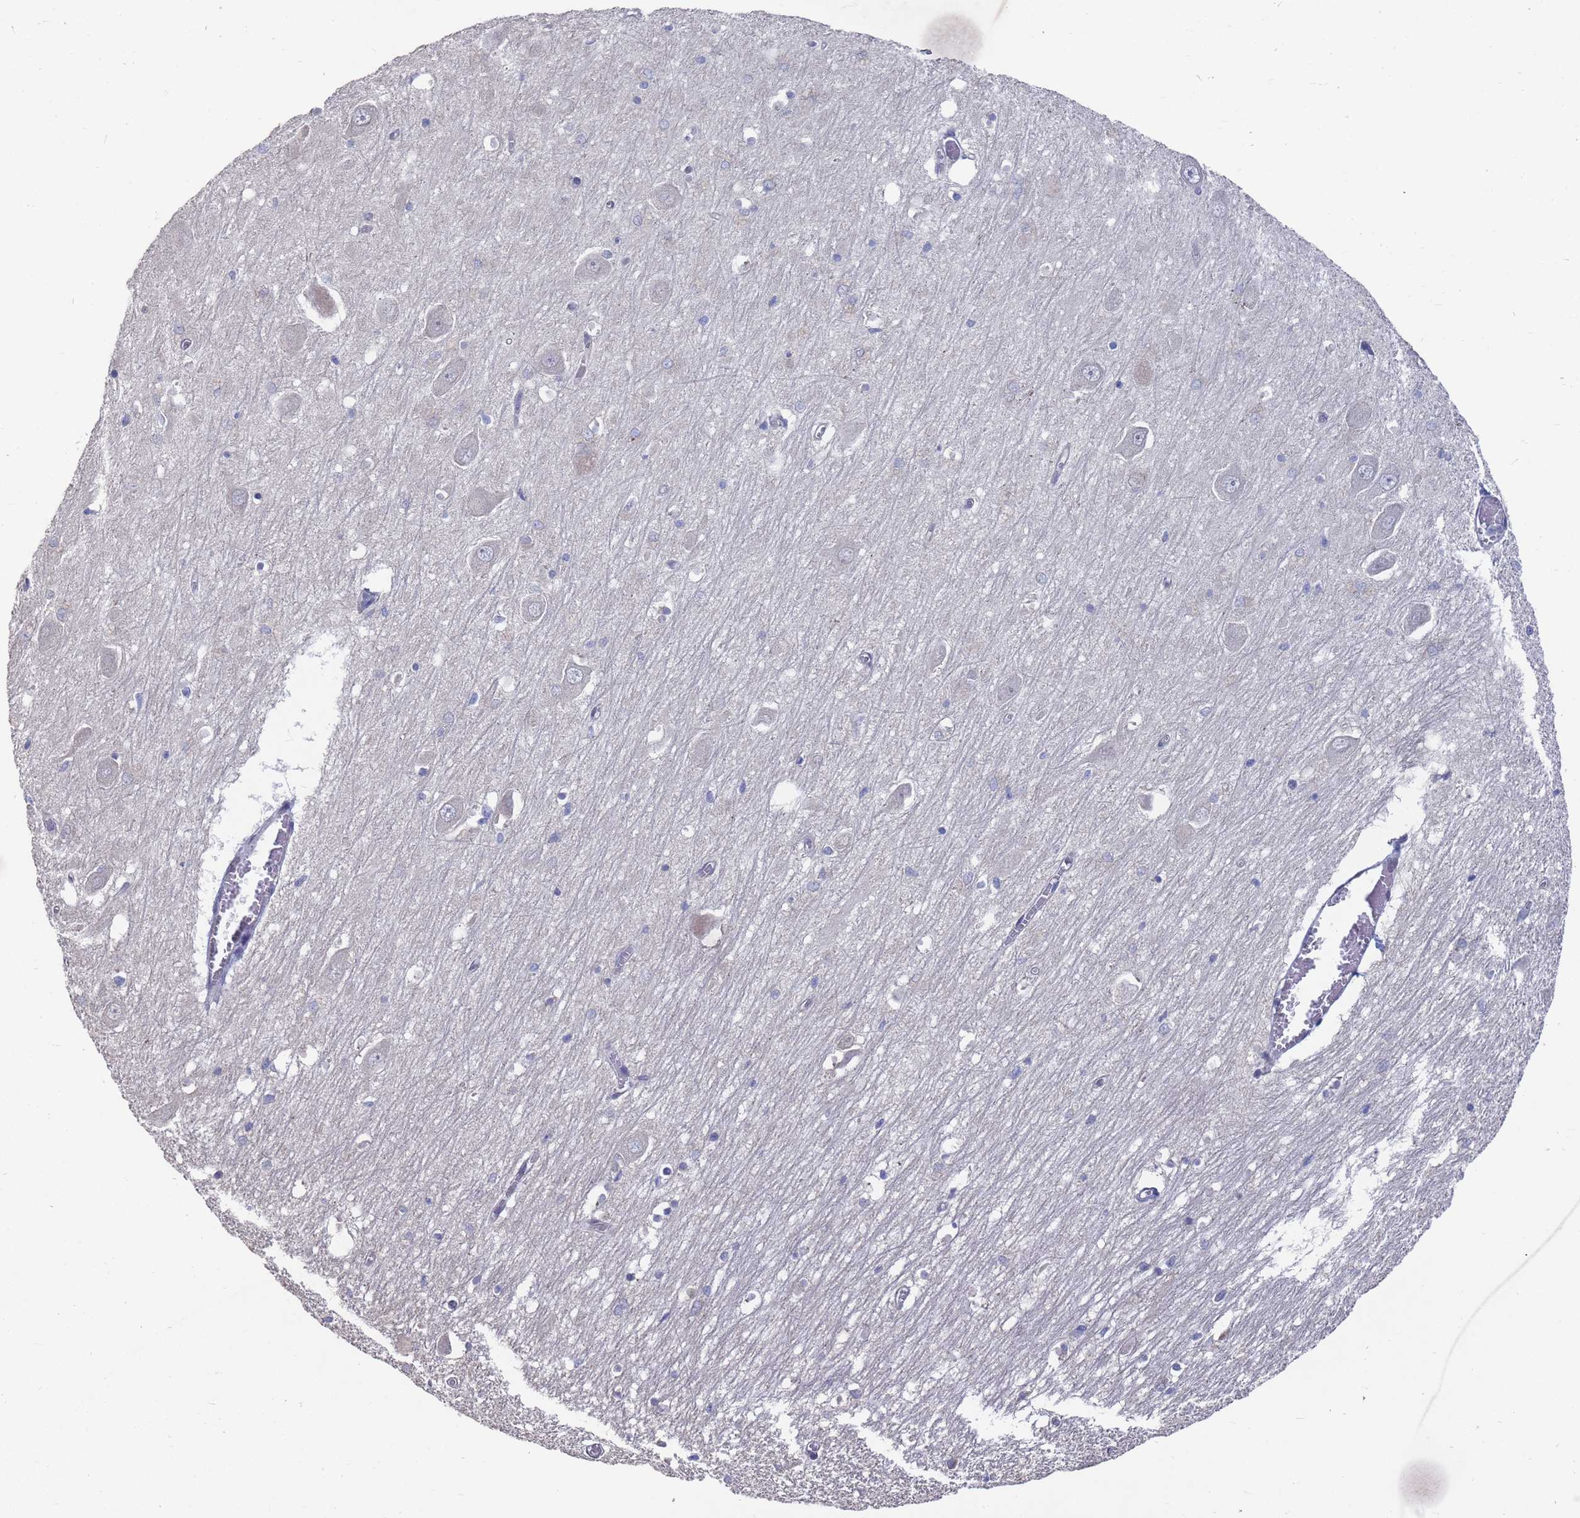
{"staining": {"intensity": "negative", "quantity": "none", "location": "none"}, "tissue": "hippocampus", "cell_type": "Glial cells", "image_type": "normal", "snomed": [{"axis": "morphology", "description": "Normal tissue, NOS"}, {"axis": "topography", "description": "Hippocampus"}], "caption": "Immunohistochemistry (IHC) micrograph of unremarkable hippocampus stained for a protein (brown), which displays no expression in glial cells.", "gene": "CFAP119", "patient": {"sex": "male", "age": 70}}